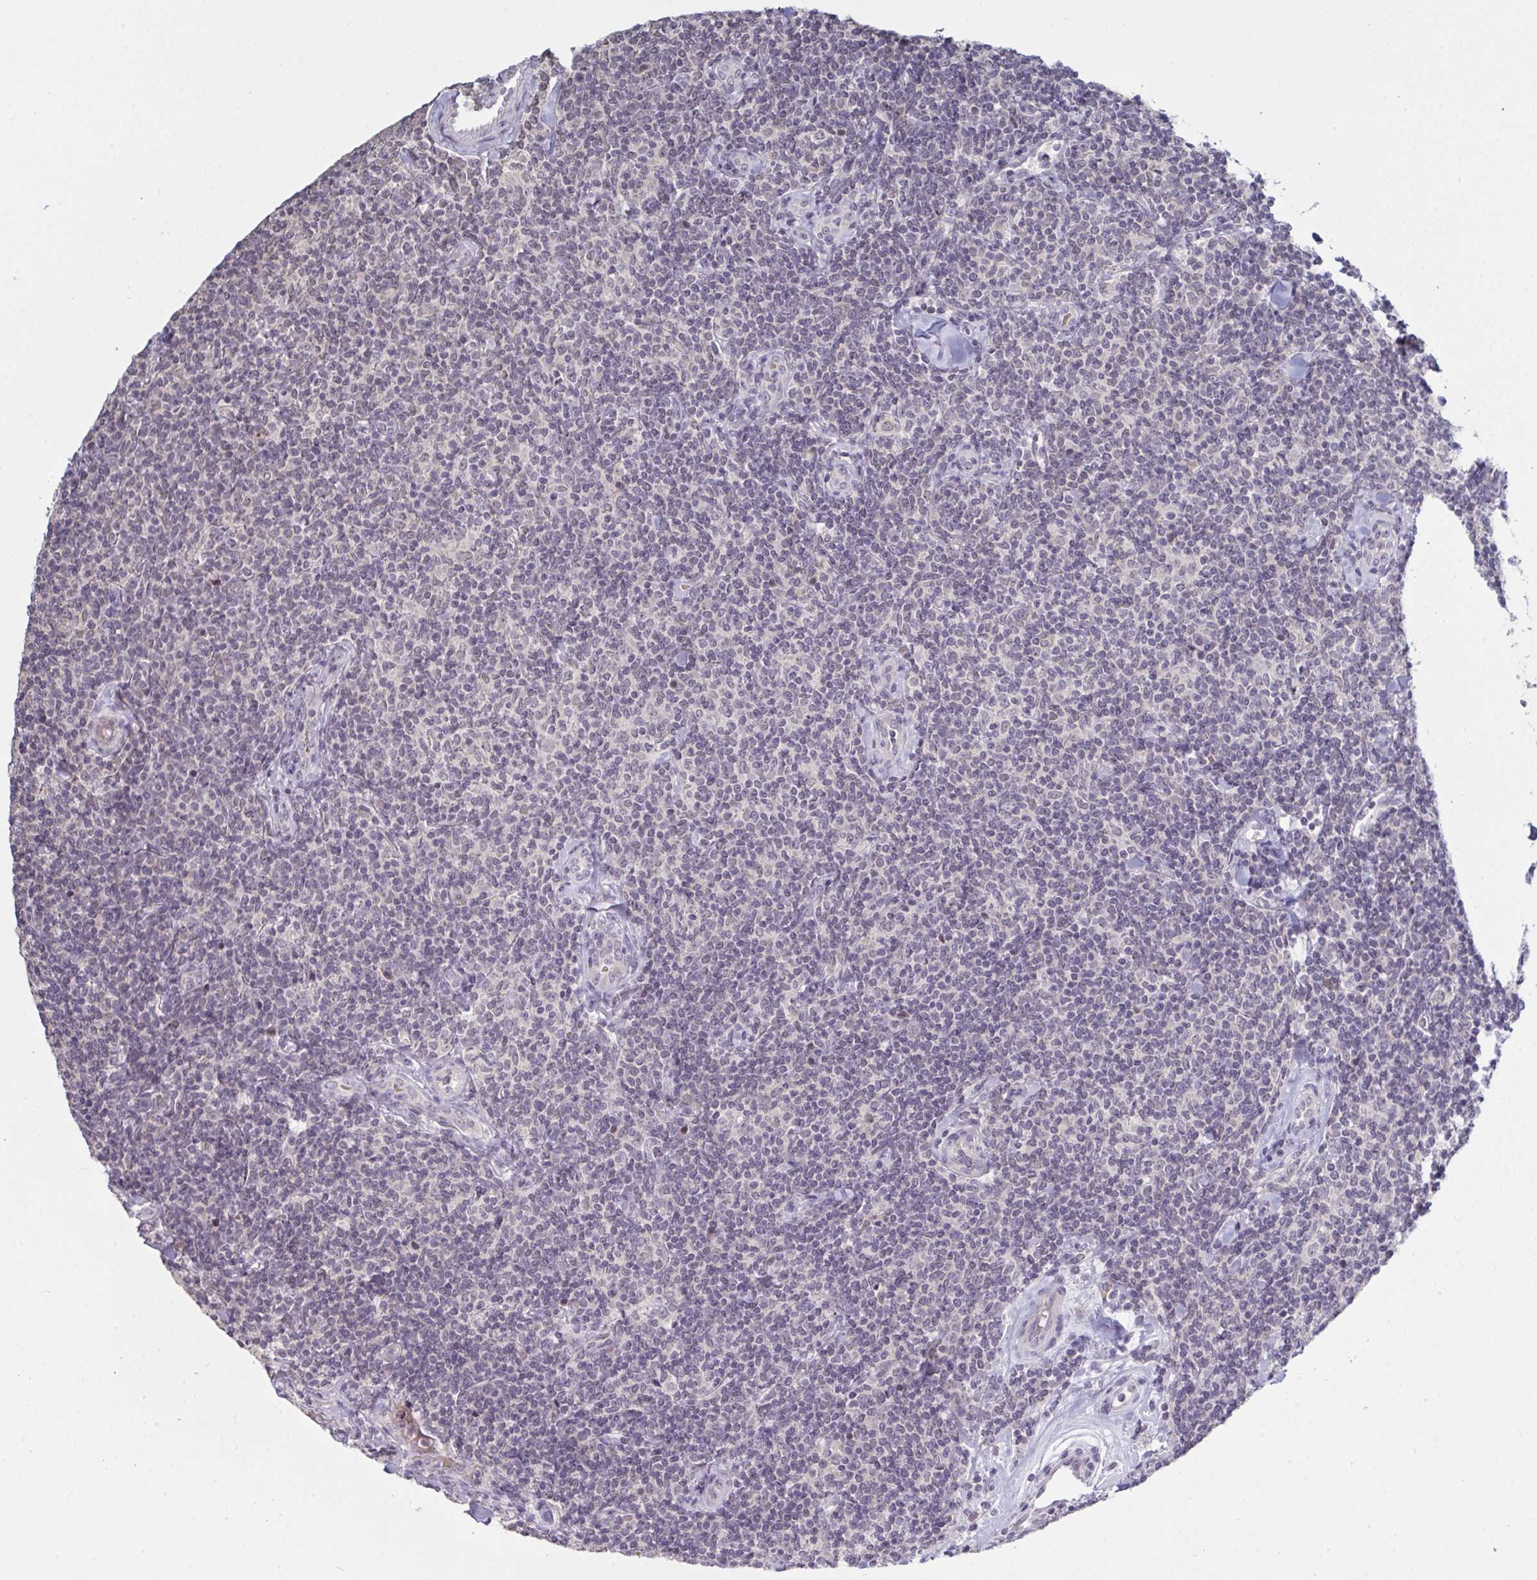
{"staining": {"intensity": "negative", "quantity": "none", "location": "none"}, "tissue": "lymphoma", "cell_type": "Tumor cells", "image_type": "cancer", "snomed": [{"axis": "morphology", "description": "Malignant lymphoma, non-Hodgkin's type, Low grade"}, {"axis": "topography", "description": "Lymph node"}], "caption": "Low-grade malignant lymphoma, non-Hodgkin's type was stained to show a protein in brown. There is no significant positivity in tumor cells. (DAB (3,3'-diaminobenzidine) IHC visualized using brightfield microscopy, high magnification).", "gene": "ZNF784", "patient": {"sex": "female", "age": 56}}